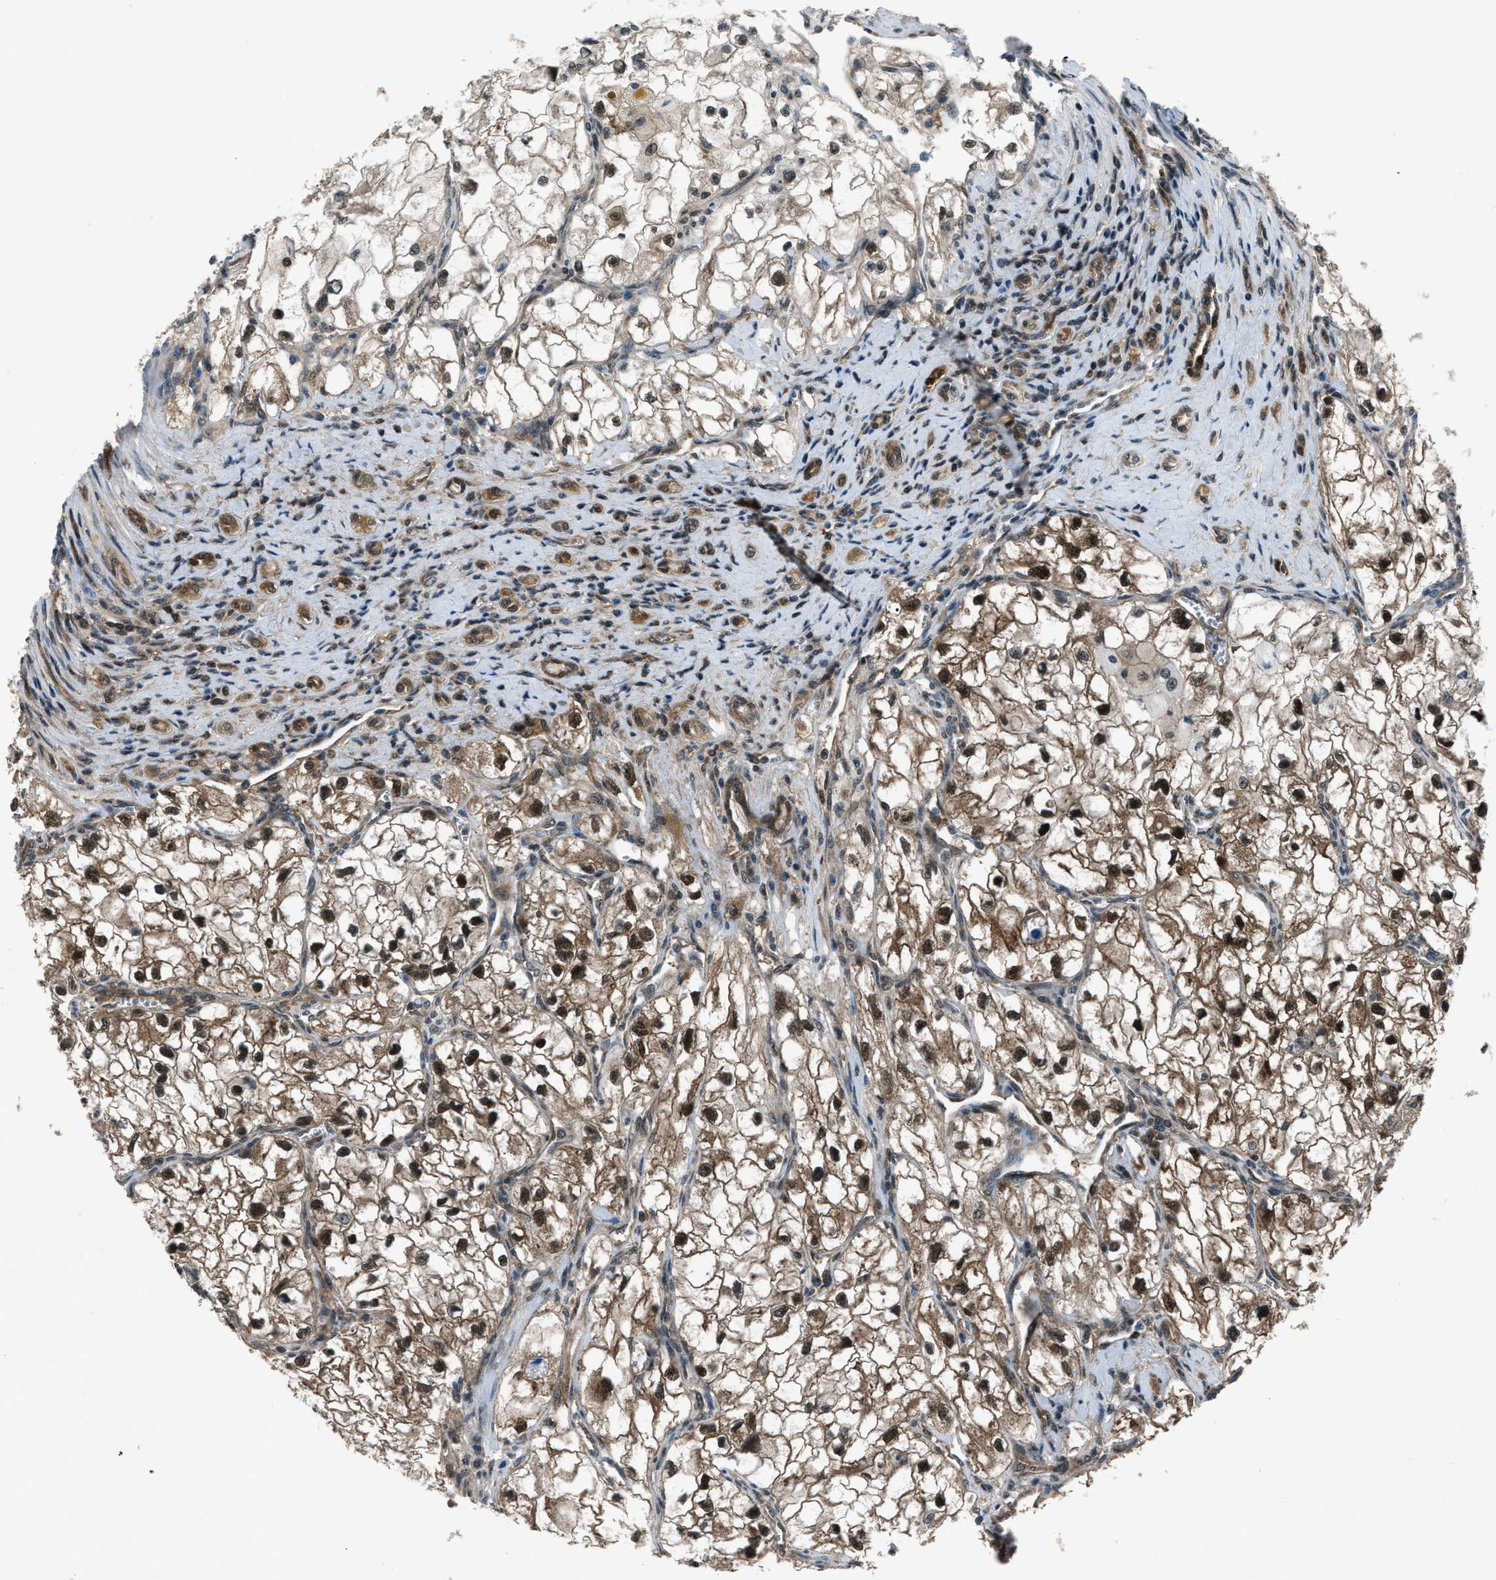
{"staining": {"intensity": "strong", "quantity": ">75%", "location": "cytoplasmic/membranous,nuclear"}, "tissue": "renal cancer", "cell_type": "Tumor cells", "image_type": "cancer", "snomed": [{"axis": "morphology", "description": "Adenocarcinoma, NOS"}, {"axis": "topography", "description": "Kidney"}], "caption": "An image of human adenocarcinoma (renal) stained for a protein displays strong cytoplasmic/membranous and nuclear brown staining in tumor cells. (DAB (3,3'-diaminobenzidine) = brown stain, brightfield microscopy at high magnification).", "gene": "NUDCD3", "patient": {"sex": "female", "age": 70}}